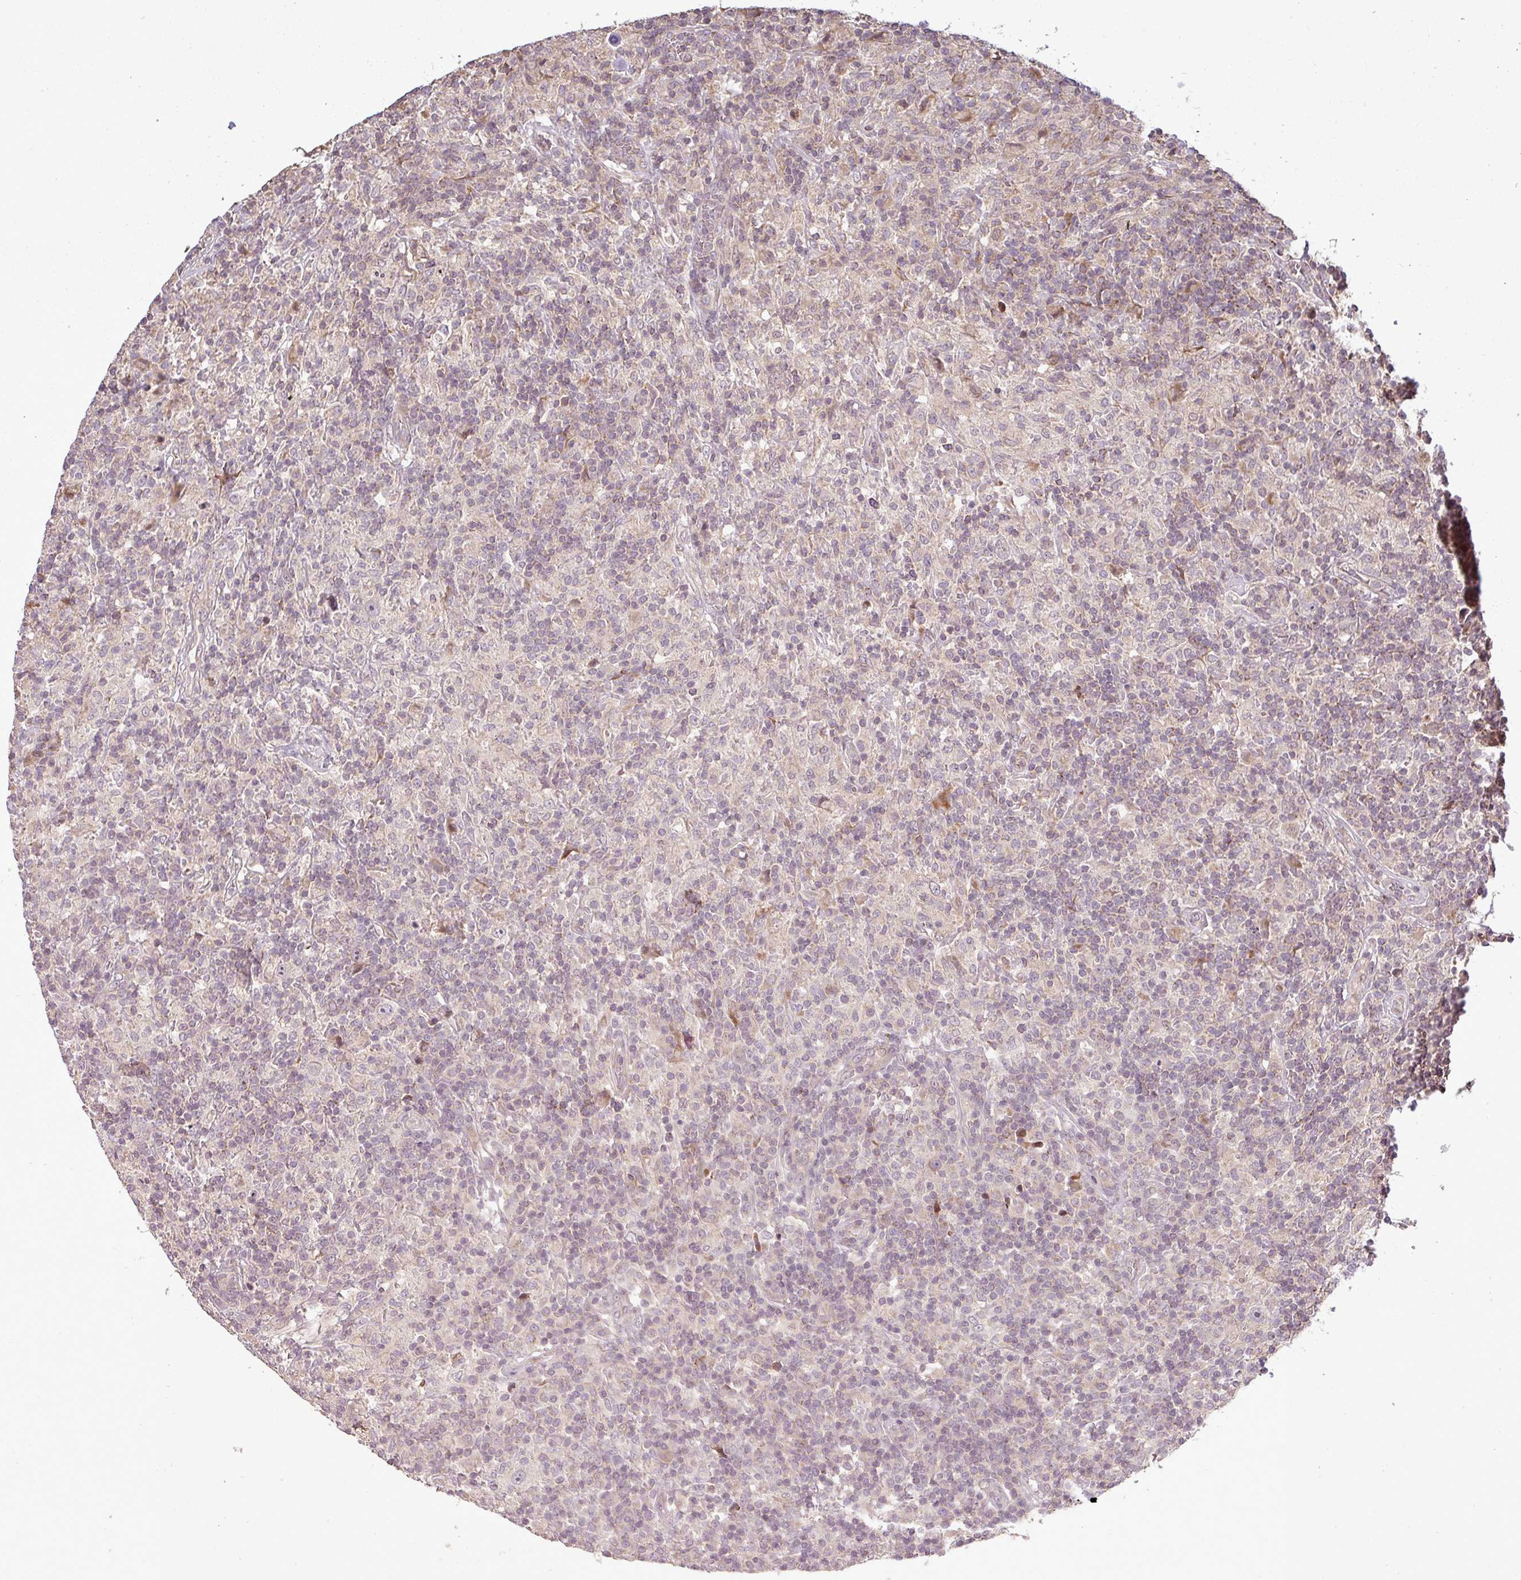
{"staining": {"intensity": "moderate", "quantity": "<25%", "location": "cytoplasmic/membranous"}, "tissue": "lymphoma", "cell_type": "Tumor cells", "image_type": "cancer", "snomed": [{"axis": "morphology", "description": "Hodgkin's disease, NOS"}, {"axis": "topography", "description": "Lymph node"}], "caption": "Immunohistochemical staining of lymphoma exhibits low levels of moderate cytoplasmic/membranous protein positivity in approximately <25% of tumor cells.", "gene": "FAIM", "patient": {"sex": "male", "age": 70}}